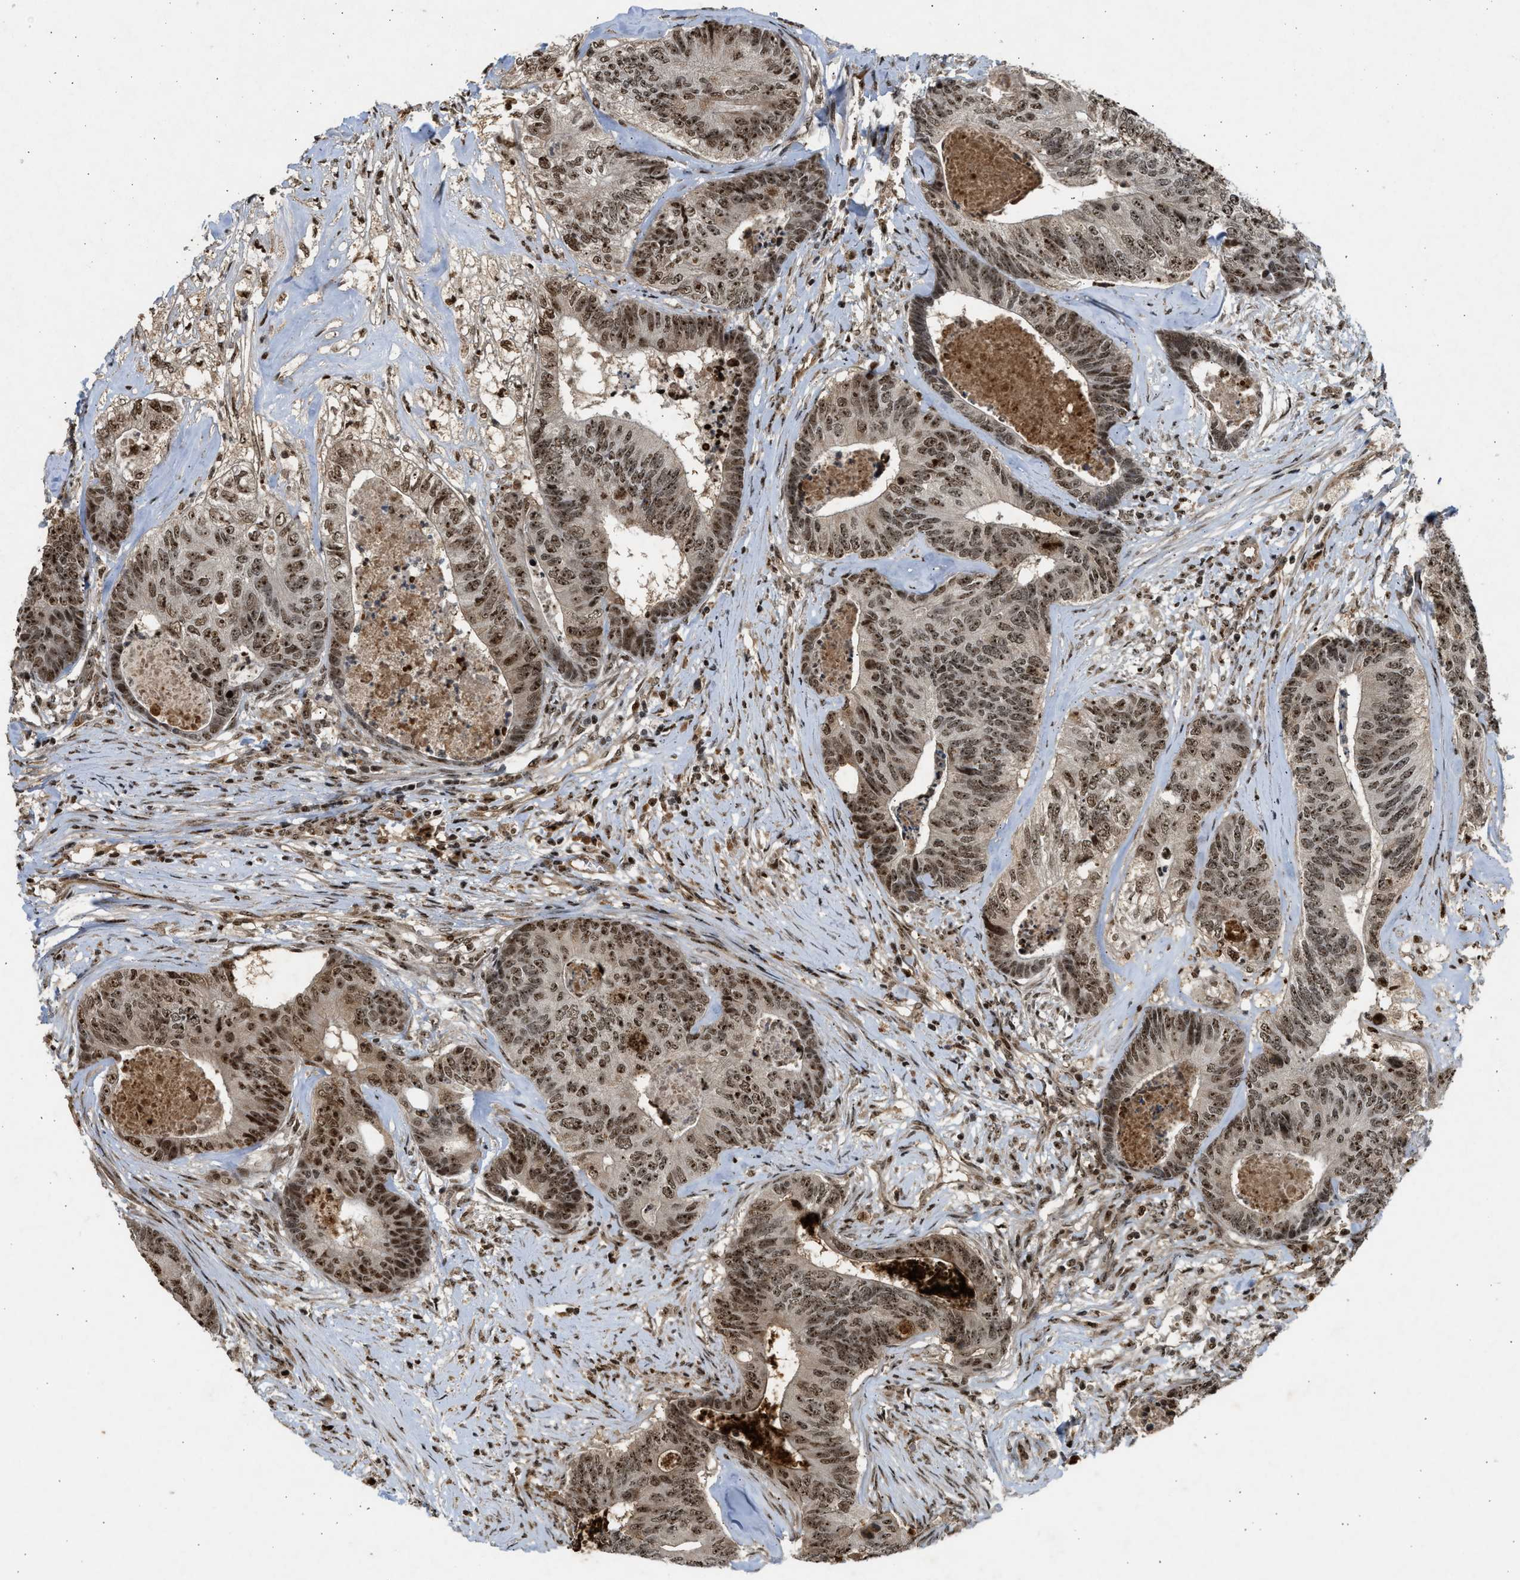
{"staining": {"intensity": "strong", "quantity": ">75%", "location": "cytoplasmic/membranous,nuclear"}, "tissue": "colorectal cancer", "cell_type": "Tumor cells", "image_type": "cancer", "snomed": [{"axis": "morphology", "description": "Adenocarcinoma, NOS"}, {"axis": "topography", "description": "Colon"}], "caption": "Adenocarcinoma (colorectal) stained with DAB (3,3'-diaminobenzidine) IHC displays high levels of strong cytoplasmic/membranous and nuclear staining in about >75% of tumor cells. Nuclei are stained in blue.", "gene": "TFDP2", "patient": {"sex": "female", "age": 67}}